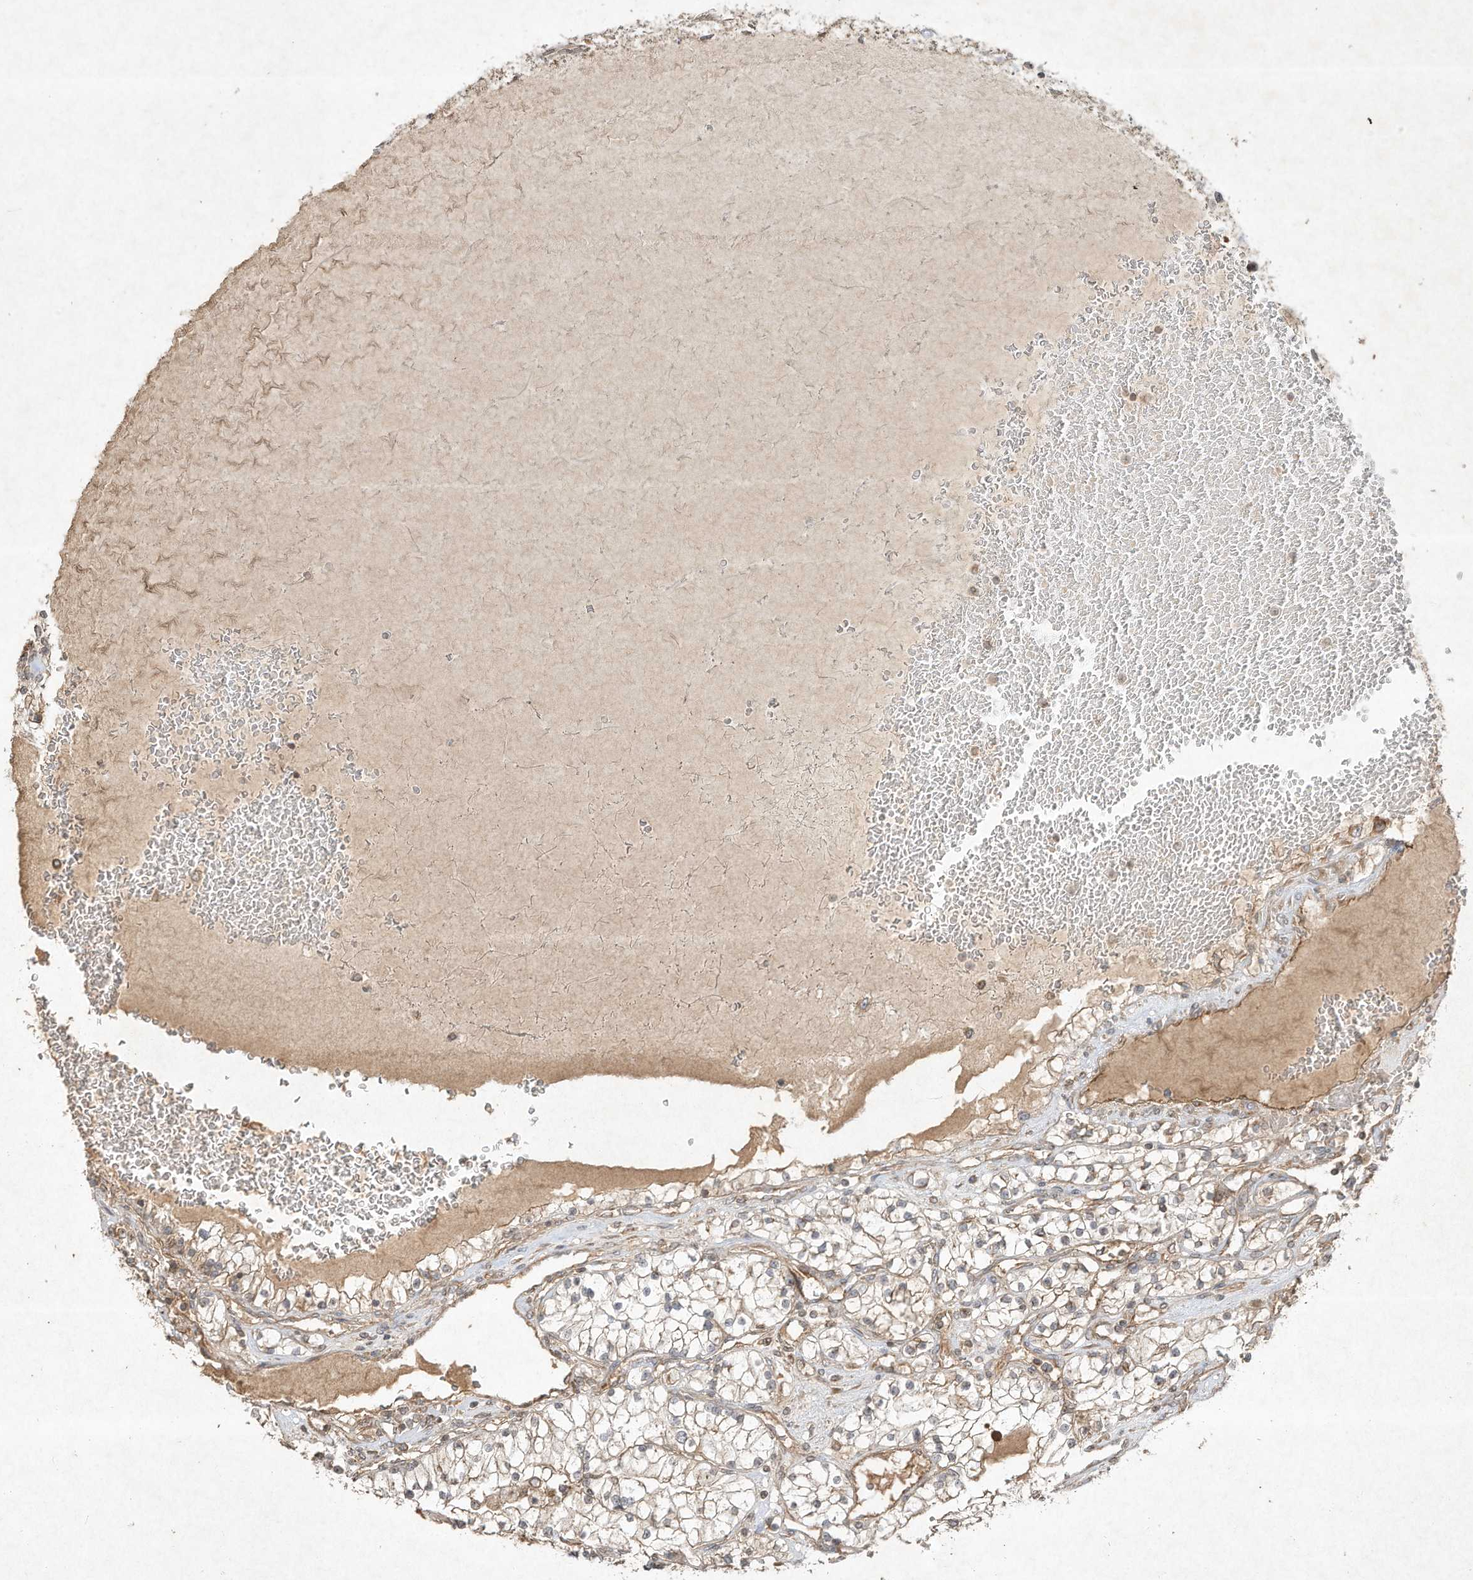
{"staining": {"intensity": "moderate", "quantity": "<25%", "location": "cytoplasmic/membranous"}, "tissue": "renal cancer", "cell_type": "Tumor cells", "image_type": "cancer", "snomed": [{"axis": "morphology", "description": "Adenocarcinoma, NOS"}, {"axis": "topography", "description": "Kidney"}], "caption": "Moderate cytoplasmic/membranous protein positivity is present in about <25% of tumor cells in renal cancer.", "gene": "DYNC1I2", "patient": {"sex": "male", "age": 68}}